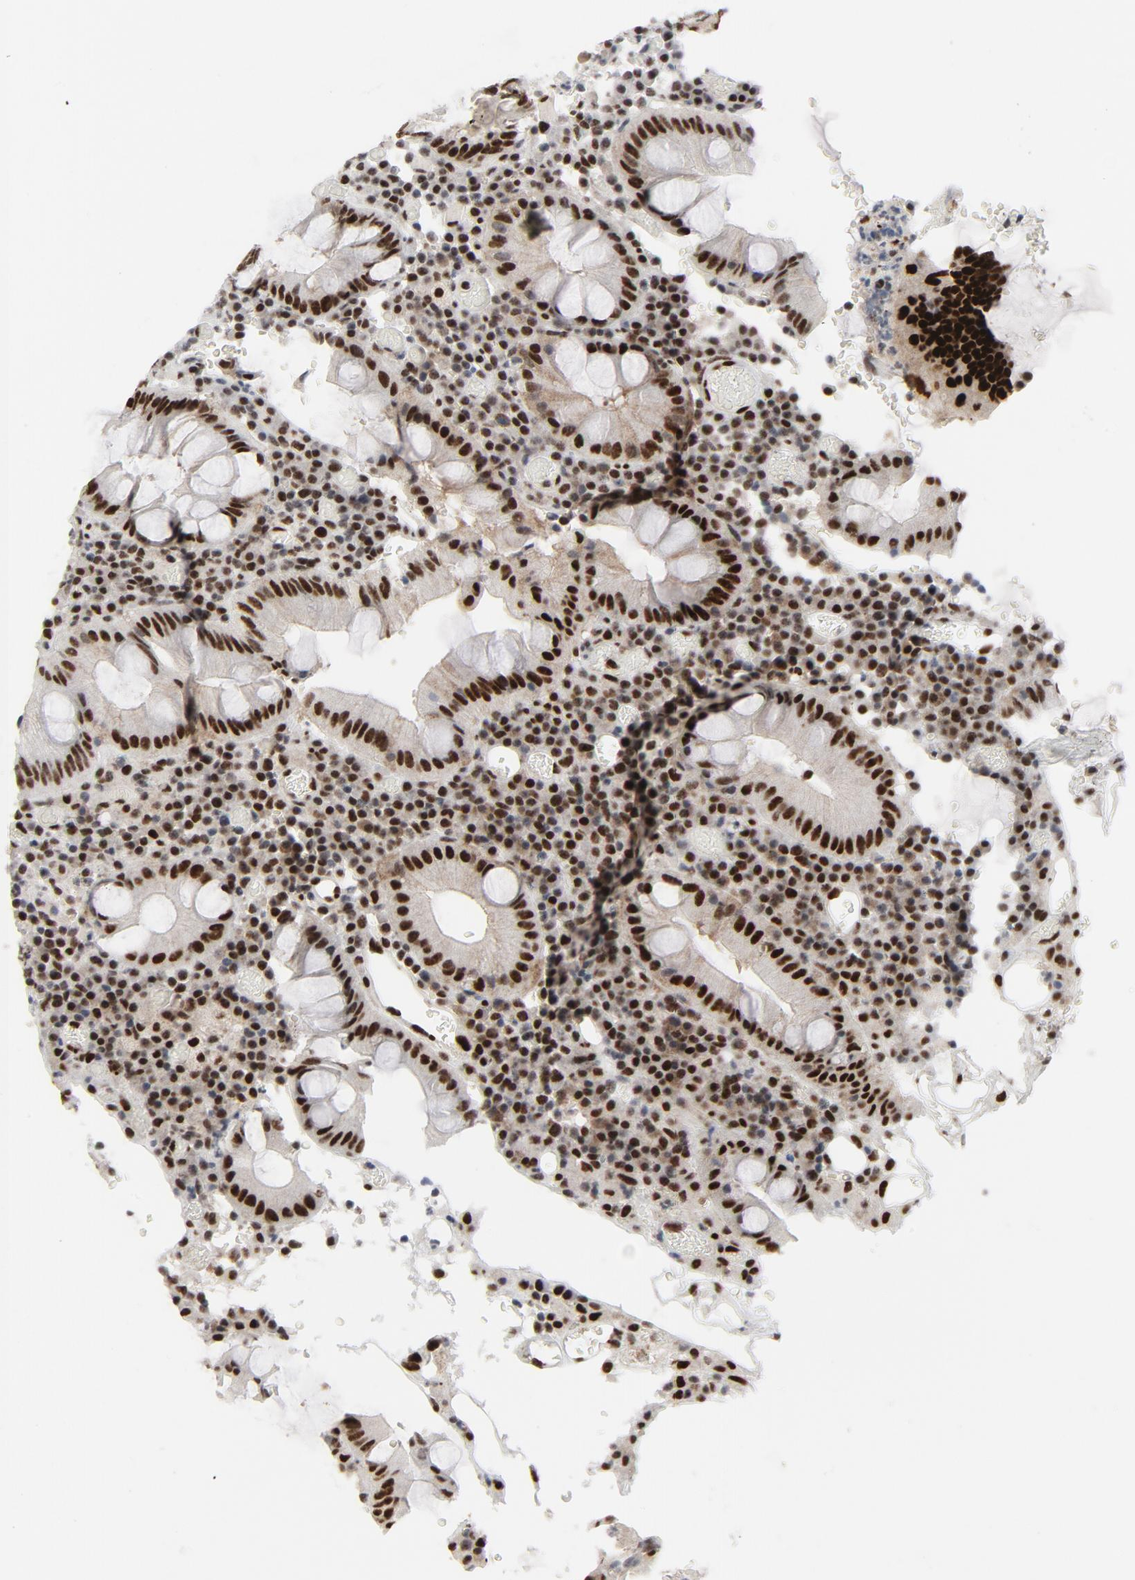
{"staining": {"intensity": "strong", "quantity": ">75%", "location": "nuclear"}, "tissue": "colorectal cancer", "cell_type": "Tumor cells", "image_type": "cancer", "snomed": [{"axis": "morphology", "description": "Normal tissue, NOS"}, {"axis": "morphology", "description": "Adenocarcinoma, NOS"}, {"axis": "topography", "description": "Colon"}], "caption": "Immunohistochemical staining of adenocarcinoma (colorectal) reveals strong nuclear protein staining in approximately >75% of tumor cells.", "gene": "JMJD6", "patient": {"sex": "female", "age": 78}}